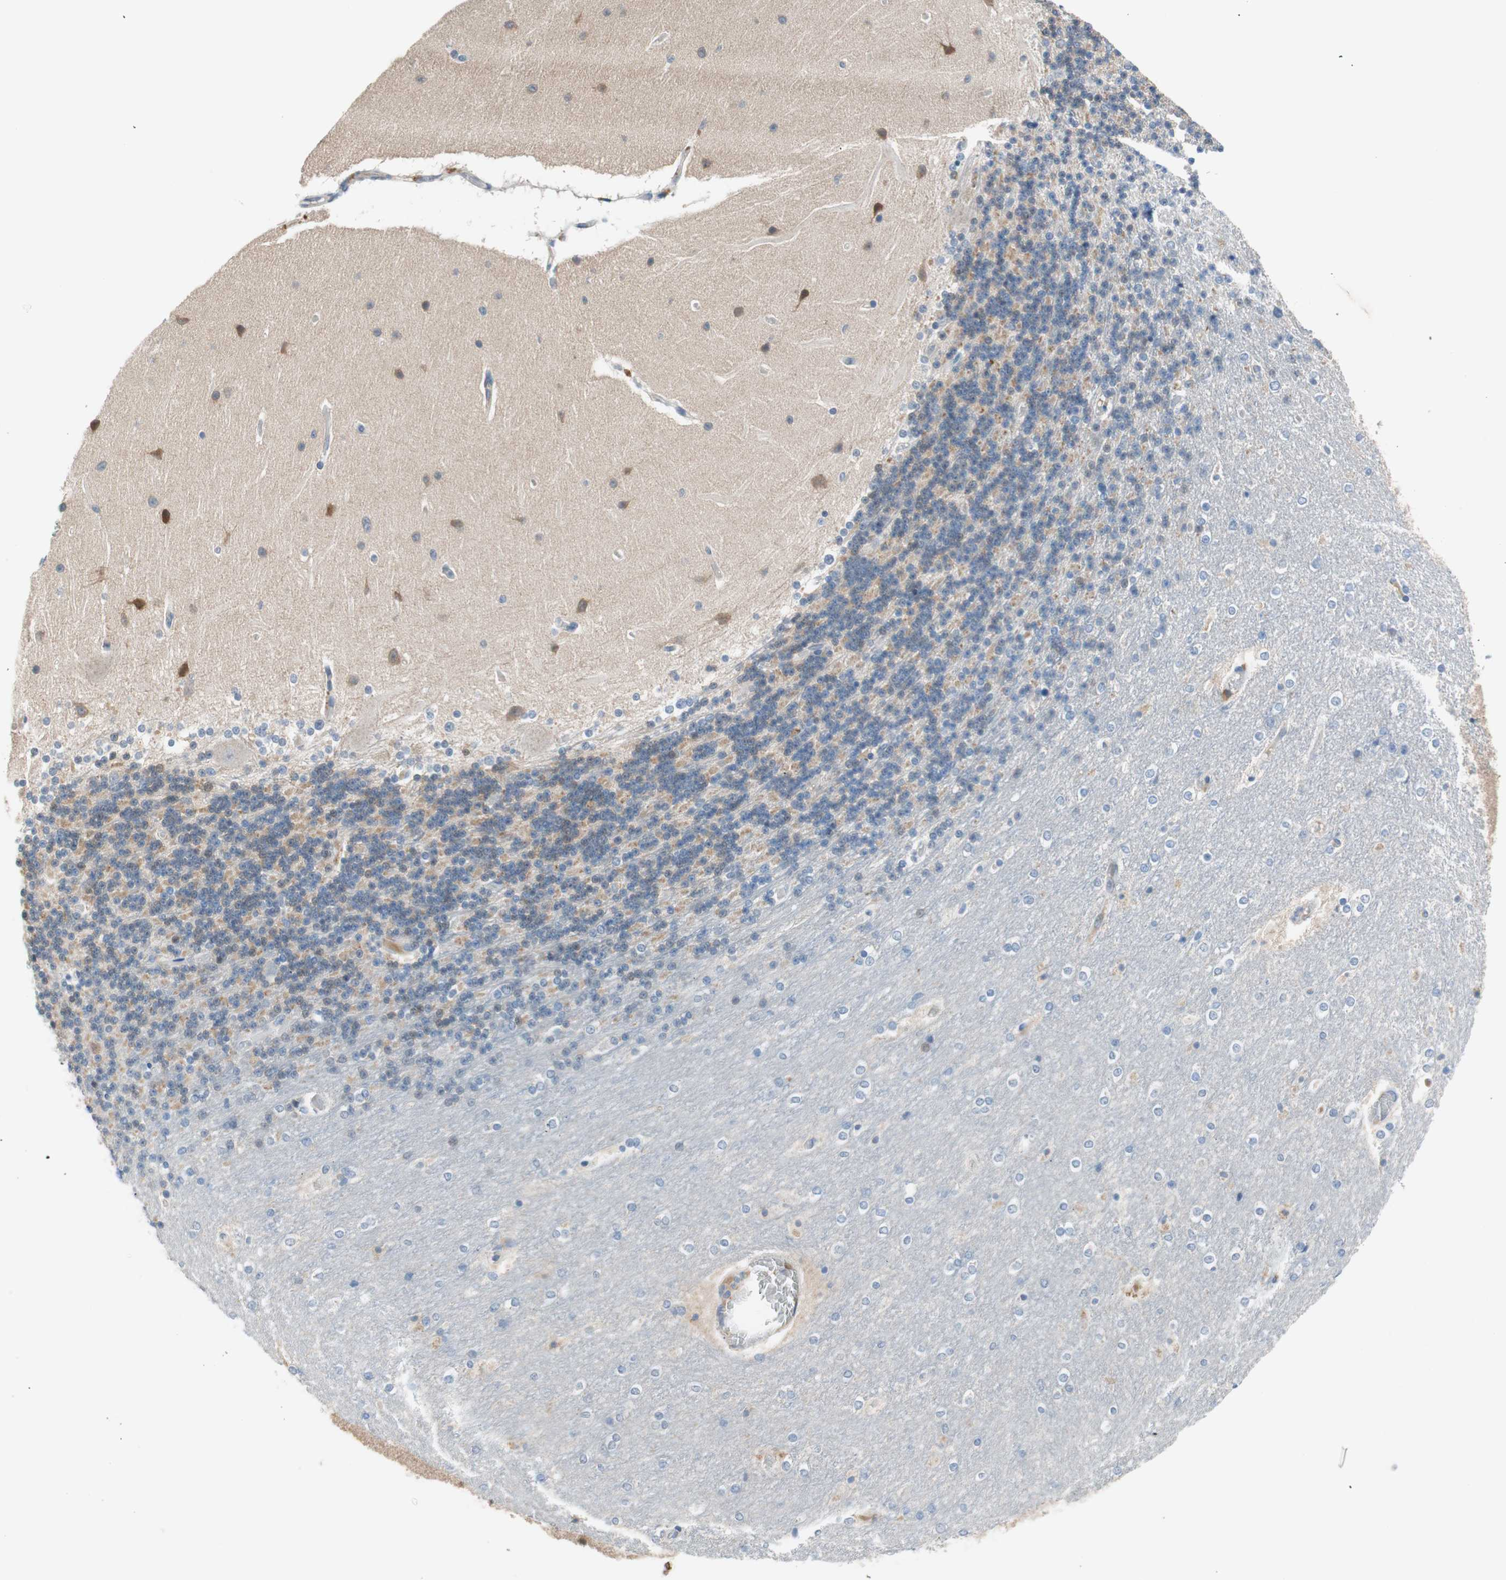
{"staining": {"intensity": "weak", "quantity": "<25%", "location": "cytoplasmic/membranous,nuclear"}, "tissue": "cerebellum", "cell_type": "Cells in granular layer", "image_type": "normal", "snomed": [{"axis": "morphology", "description": "Normal tissue, NOS"}, {"axis": "topography", "description": "Cerebellum"}], "caption": "Immunohistochemistry (IHC) of unremarkable cerebellum shows no staining in cells in granular layer. (Brightfield microscopy of DAB IHC at high magnification).", "gene": "PDZK1", "patient": {"sex": "female", "age": 54}}